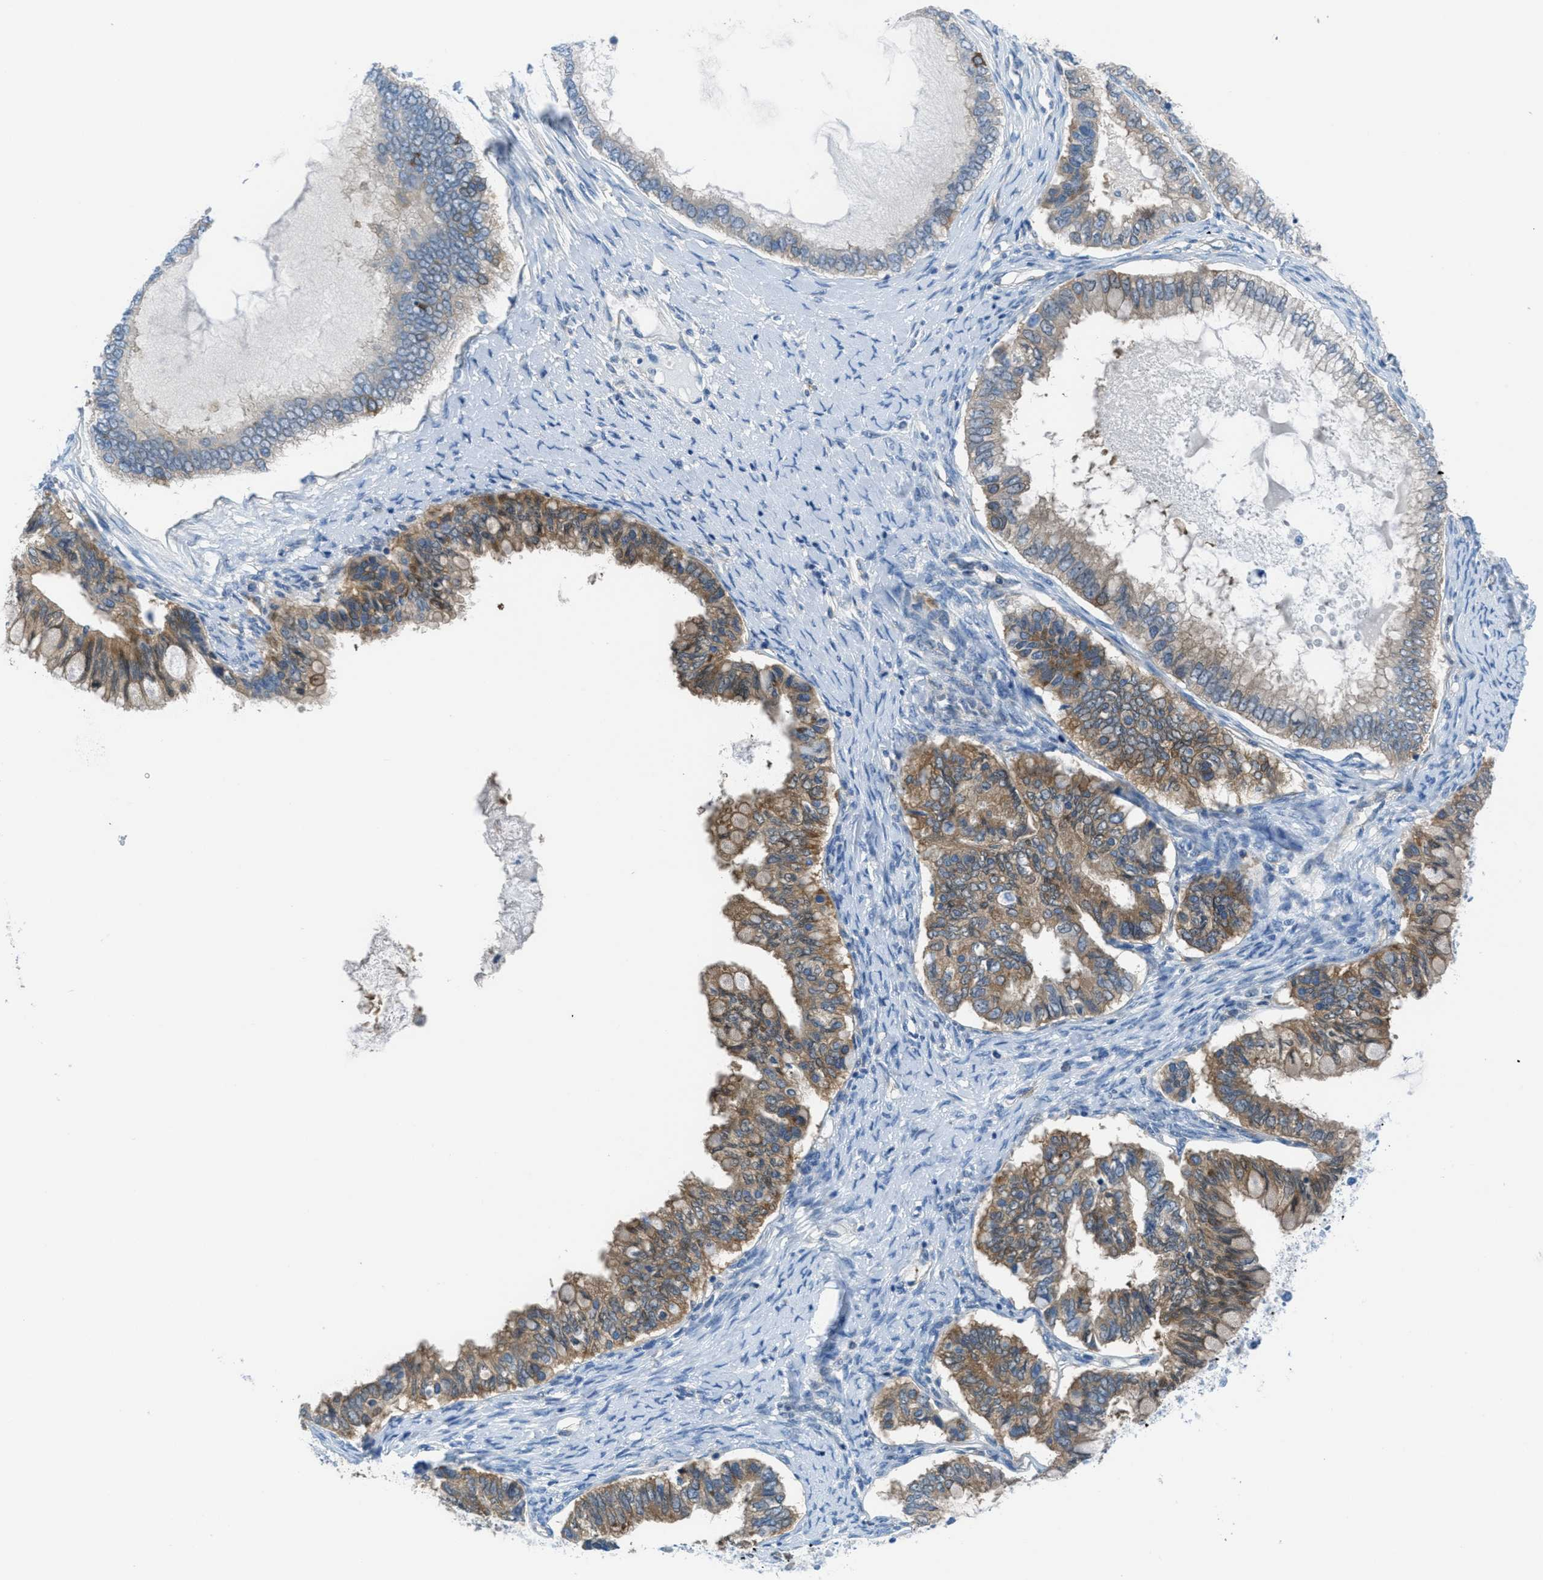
{"staining": {"intensity": "moderate", "quantity": ">75%", "location": "cytoplasmic/membranous"}, "tissue": "ovarian cancer", "cell_type": "Tumor cells", "image_type": "cancer", "snomed": [{"axis": "morphology", "description": "Cystadenocarcinoma, mucinous, NOS"}, {"axis": "topography", "description": "Ovary"}], "caption": "Tumor cells reveal medium levels of moderate cytoplasmic/membranous staining in about >75% of cells in human ovarian cancer (mucinous cystadenocarcinoma).", "gene": "MAPRE2", "patient": {"sex": "female", "age": 80}}